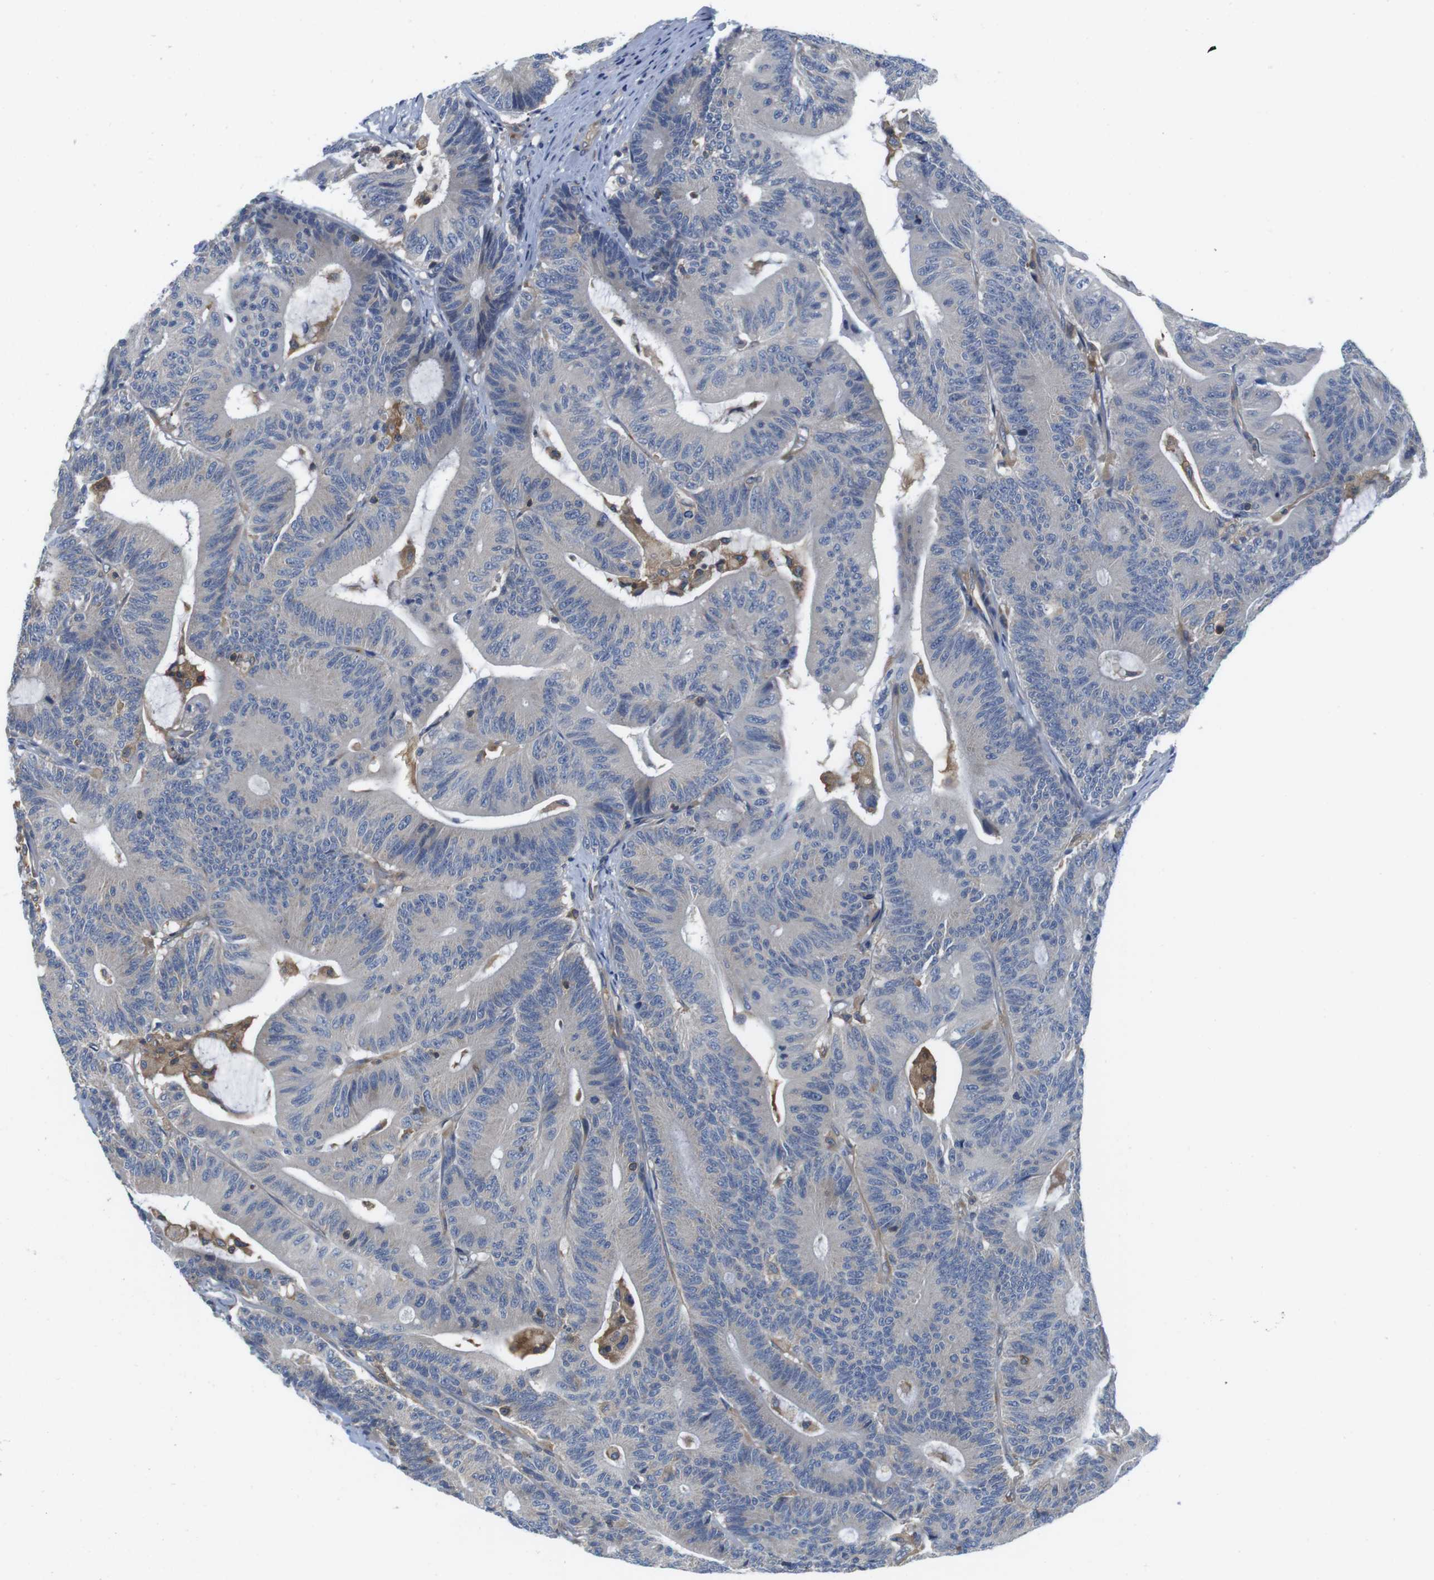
{"staining": {"intensity": "negative", "quantity": "none", "location": "none"}, "tissue": "colorectal cancer", "cell_type": "Tumor cells", "image_type": "cancer", "snomed": [{"axis": "morphology", "description": "Adenocarcinoma, NOS"}, {"axis": "topography", "description": "Colon"}], "caption": "Protein analysis of adenocarcinoma (colorectal) shows no significant positivity in tumor cells.", "gene": "HERPUD2", "patient": {"sex": "female", "age": 84}}